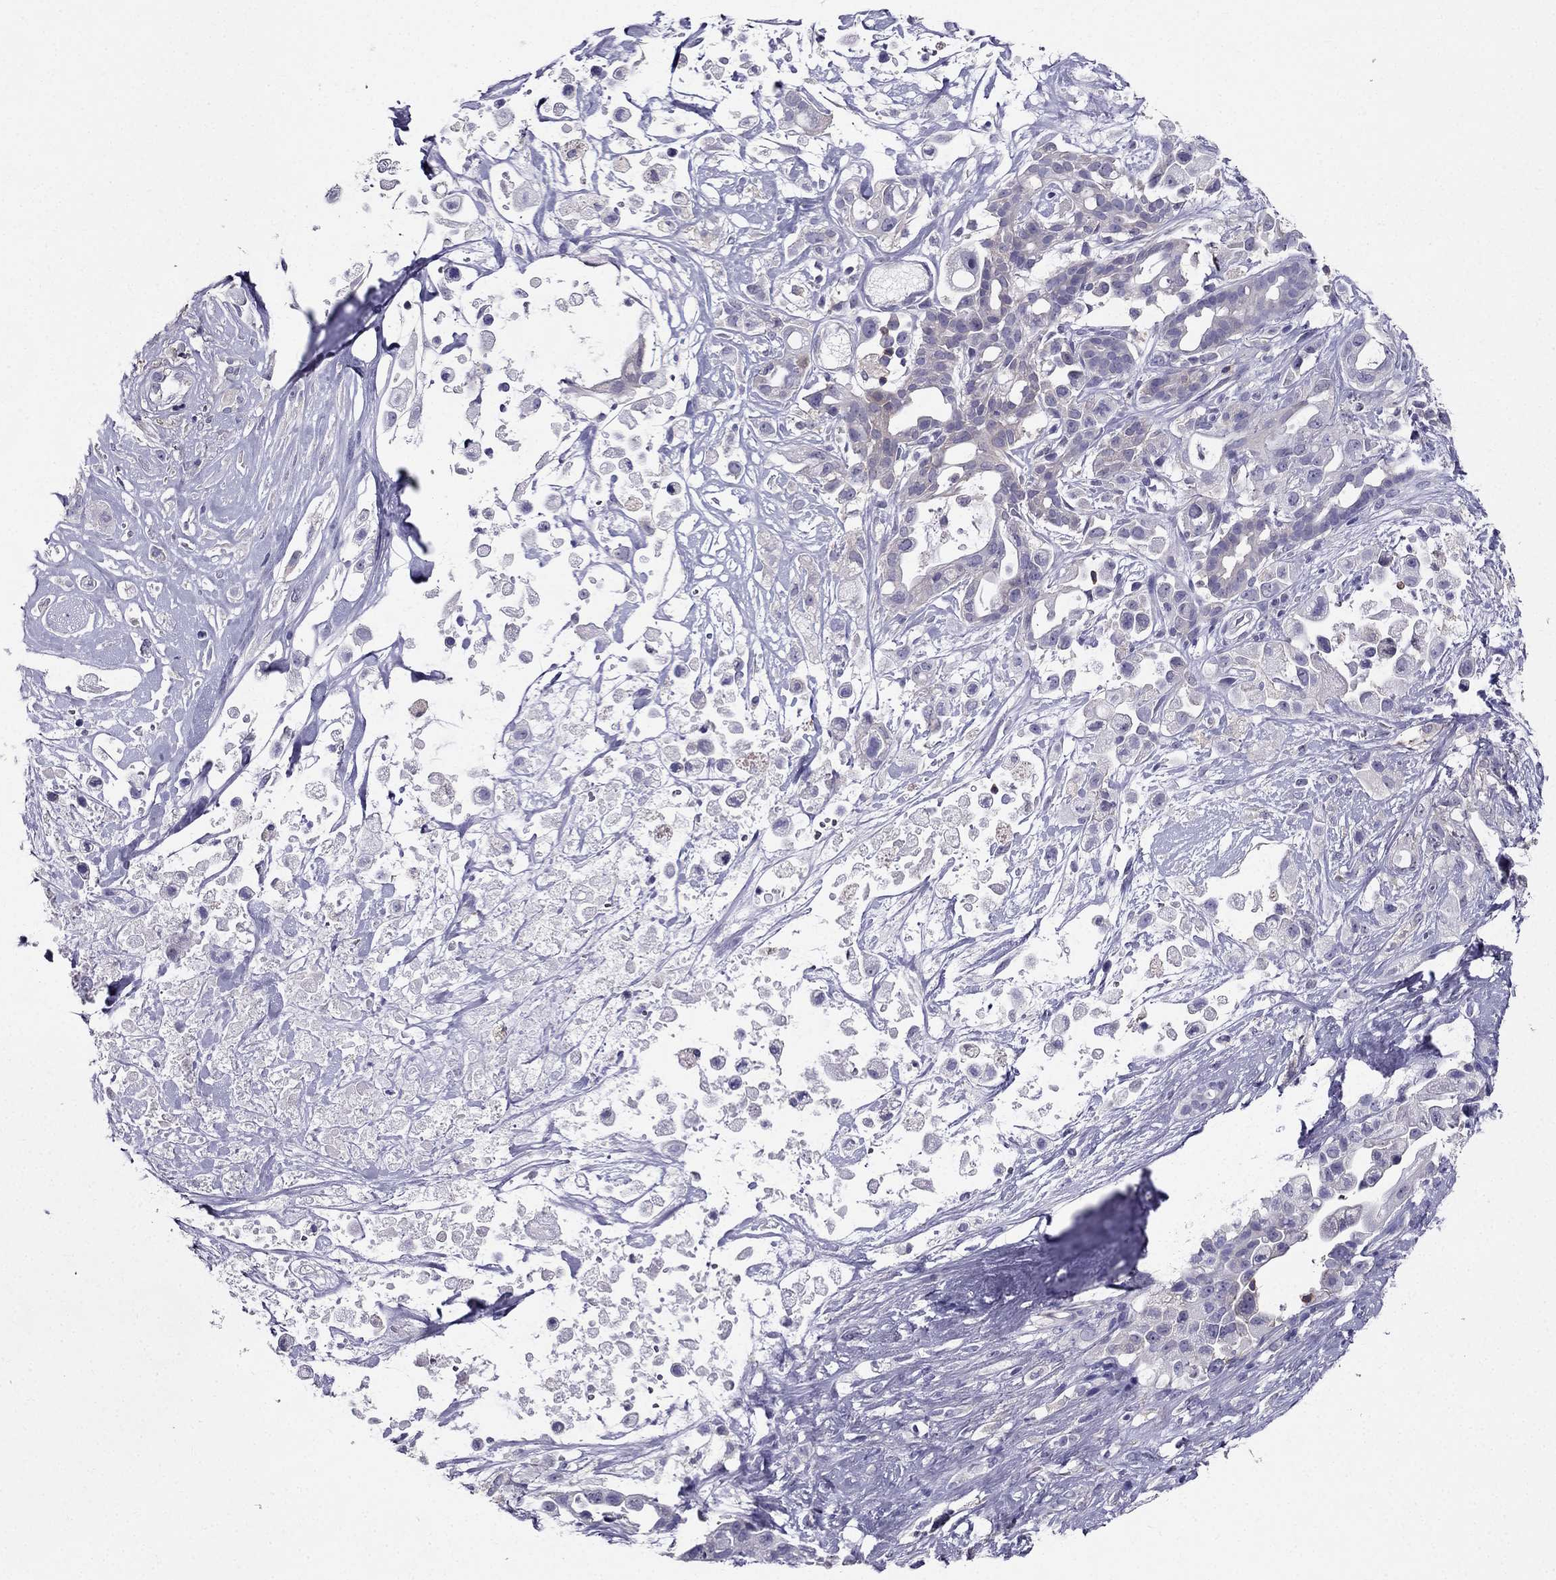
{"staining": {"intensity": "negative", "quantity": "none", "location": "none"}, "tissue": "pancreatic cancer", "cell_type": "Tumor cells", "image_type": "cancer", "snomed": [{"axis": "morphology", "description": "Adenocarcinoma, NOS"}, {"axis": "topography", "description": "Pancreas"}], "caption": "The photomicrograph reveals no significant positivity in tumor cells of pancreatic adenocarcinoma.", "gene": "AAK1", "patient": {"sex": "male", "age": 44}}